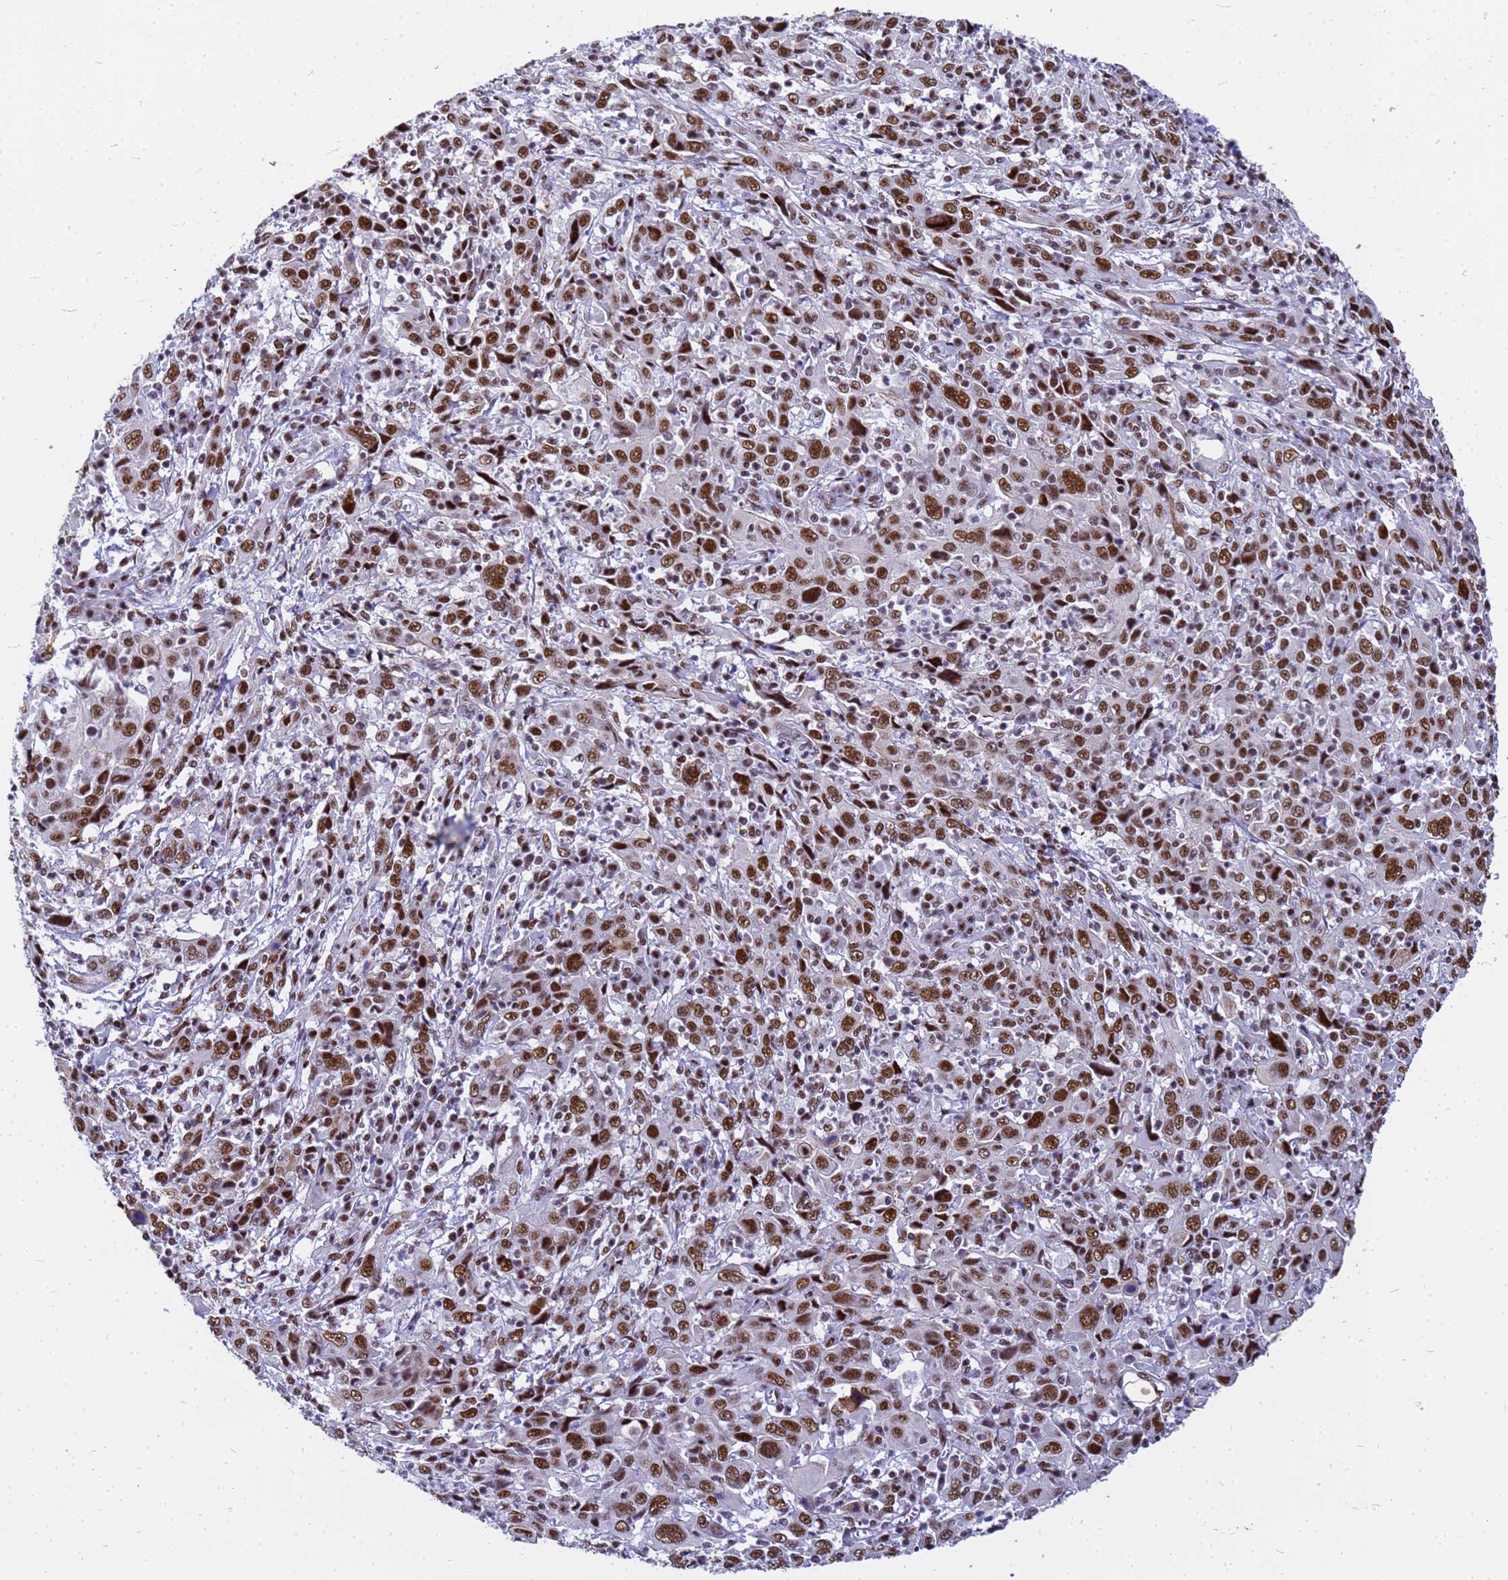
{"staining": {"intensity": "moderate", "quantity": ">75%", "location": "nuclear"}, "tissue": "cervical cancer", "cell_type": "Tumor cells", "image_type": "cancer", "snomed": [{"axis": "morphology", "description": "Squamous cell carcinoma, NOS"}, {"axis": "topography", "description": "Cervix"}], "caption": "Immunohistochemical staining of human cervical cancer shows moderate nuclear protein staining in approximately >75% of tumor cells. Nuclei are stained in blue.", "gene": "SART3", "patient": {"sex": "female", "age": 46}}